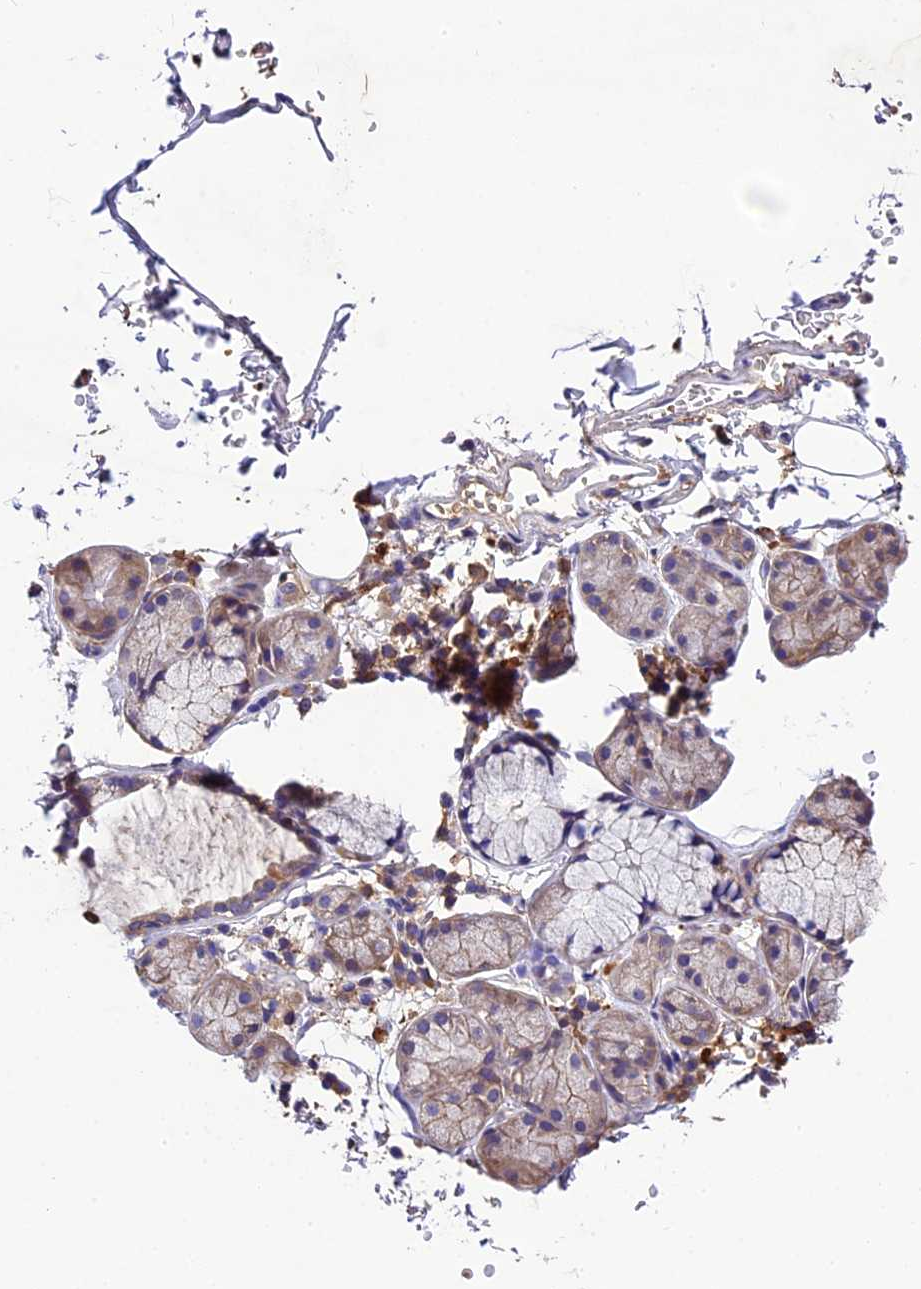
{"staining": {"intensity": "negative", "quantity": "none", "location": "none"}, "tissue": "adipose tissue", "cell_type": "Adipocytes", "image_type": "normal", "snomed": [{"axis": "morphology", "description": "Normal tissue, NOS"}, {"axis": "topography", "description": "Lymph node"}, {"axis": "topography", "description": "Bronchus"}], "caption": "Immunohistochemistry (IHC) photomicrograph of normal adipose tissue stained for a protein (brown), which demonstrates no staining in adipocytes.", "gene": "CILP2", "patient": {"sex": "male", "age": 63}}